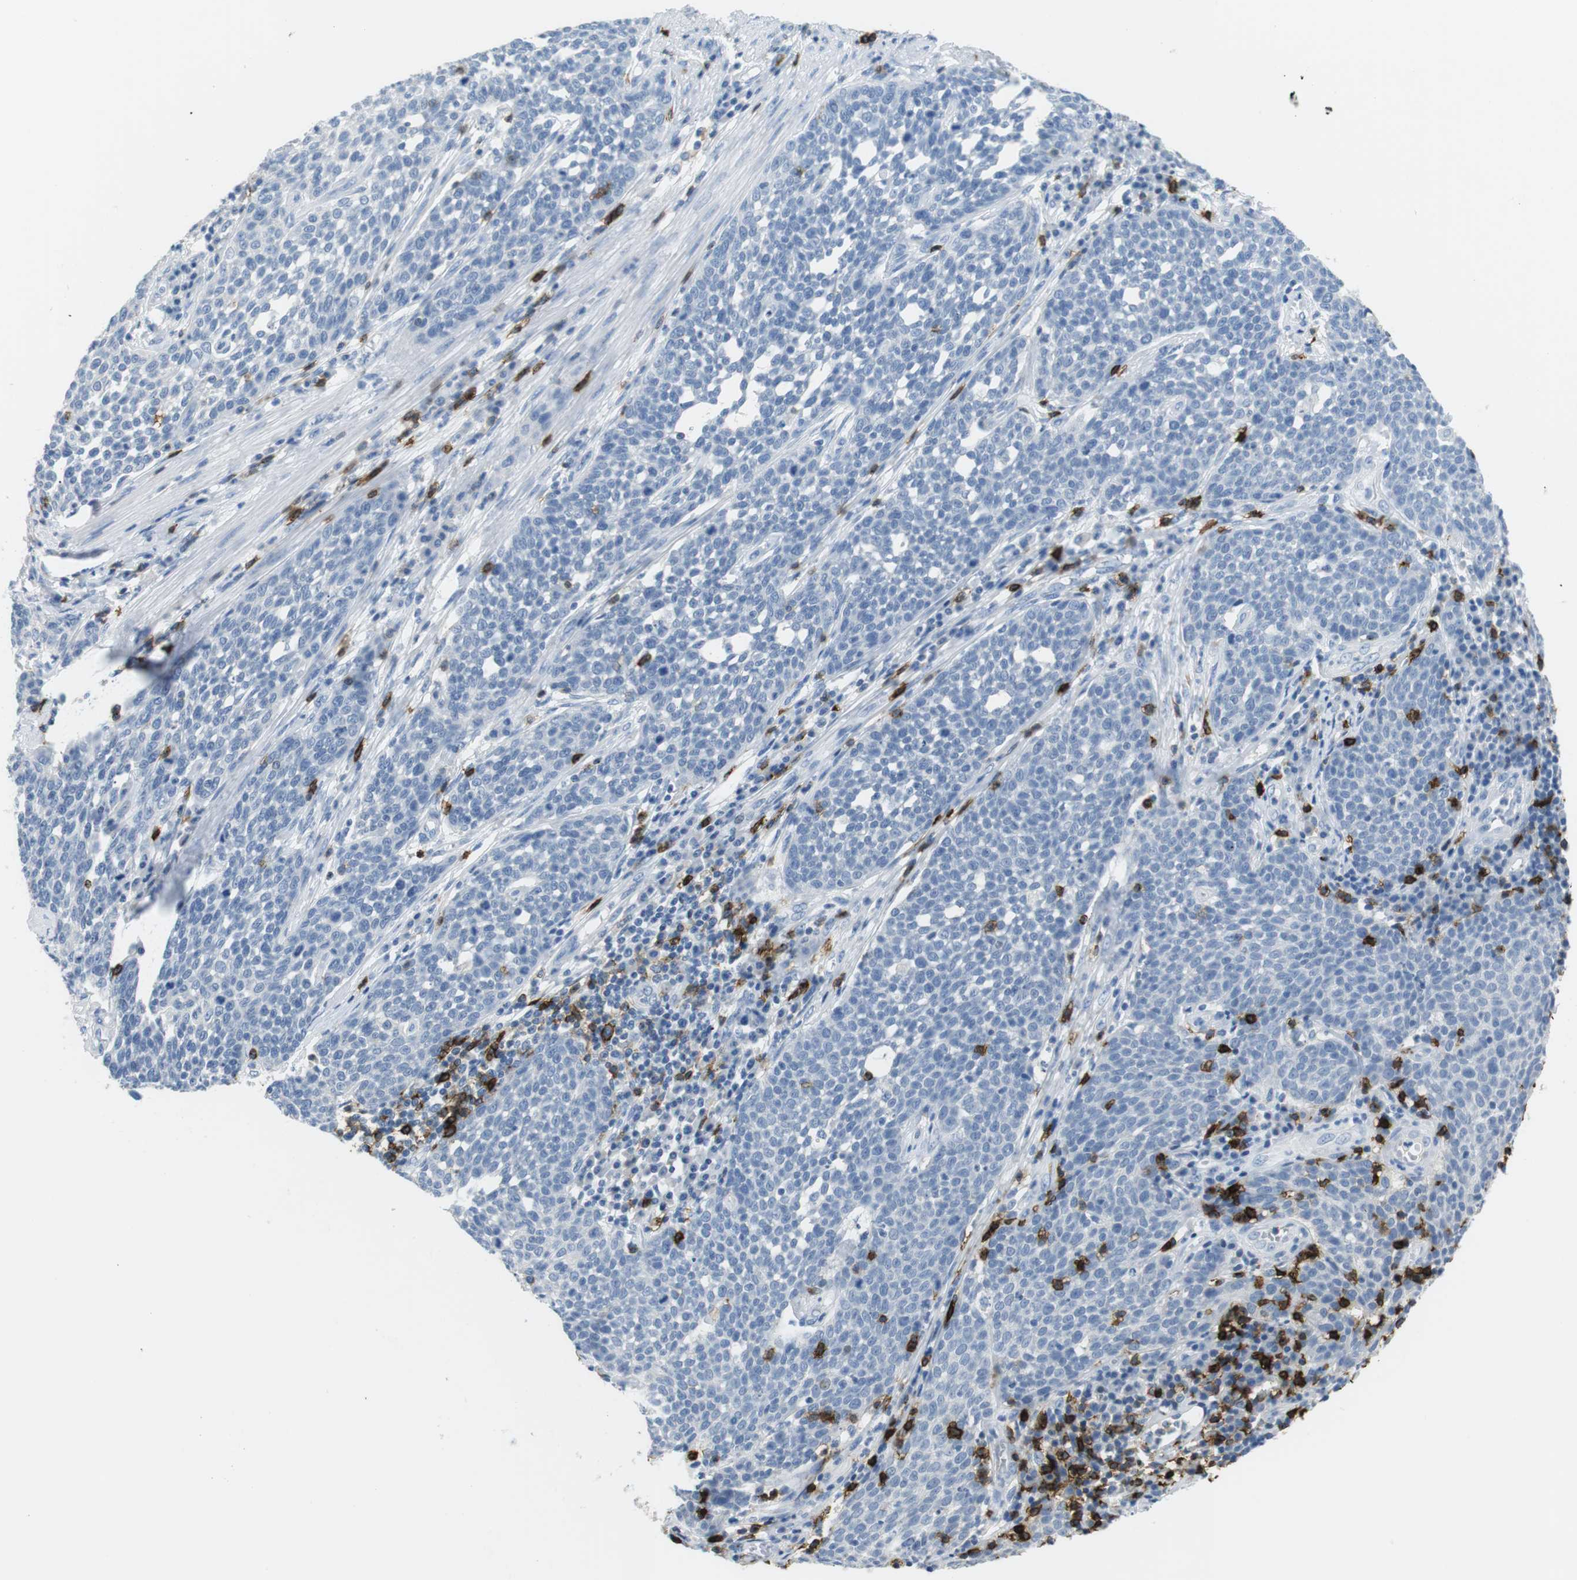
{"staining": {"intensity": "negative", "quantity": "none", "location": "none"}, "tissue": "cervical cancer", "cell_type": "Tumor cells", "image_type": "cancer", "snomed": [{"axis": "morphology", "description": "Squamous cell carcinoma, NOS"}, {"axis": "topography", "description": "Cervix"}], "caption": "The image reveals no staining of tumor cells in cervical cancer.", "gene": "TNFRSF4", "patient": {"sex": "female", "age": 34}}